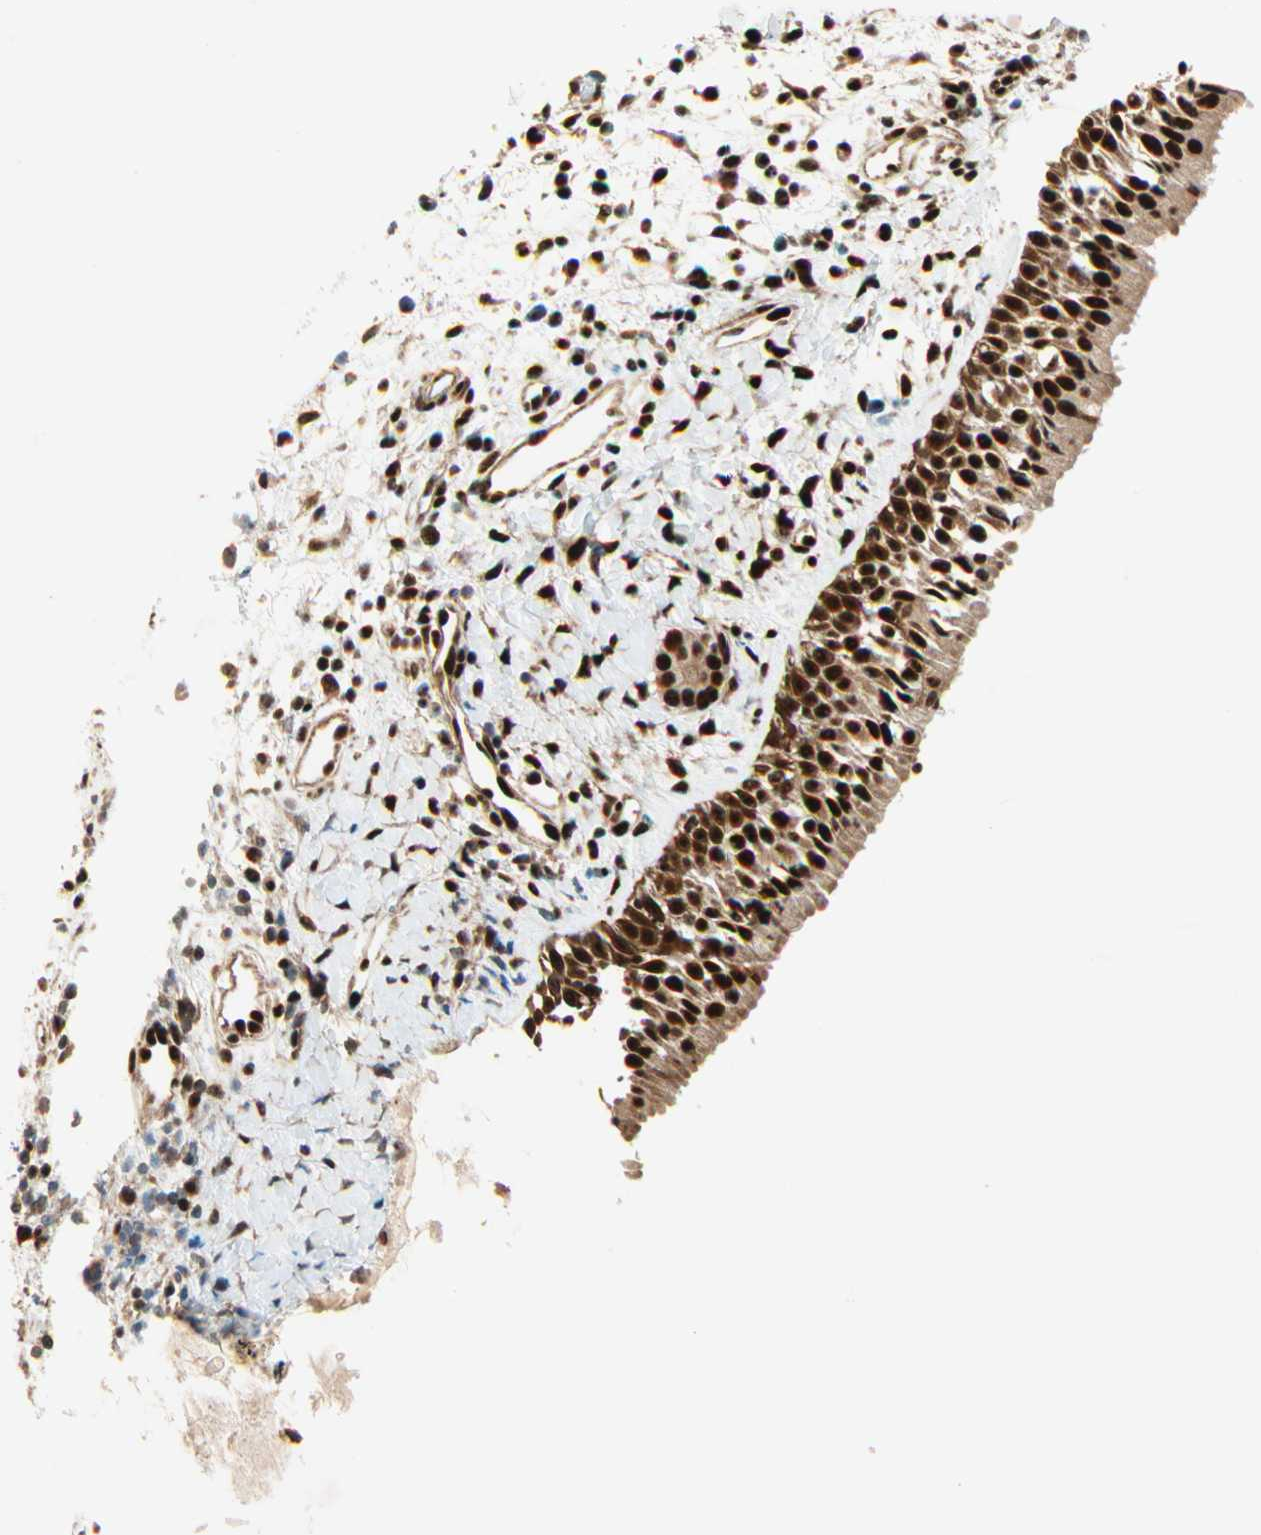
{"staining": {"intensity": "strong", "quantity": ">75%", "location": "nuclear"}, "tissue": "nasopharynx", "cell_type": "Respiratory epithelial cells", "image_type": "normal", "snomed": [{"axis": "morphology", "description": "Normal tissue, NOS"}, {"axis": "topography", "description": "Nasopharynx"}], "caption": "Immunohistochemical staining of benign nasopharynx displays high levels of strong nuclear positivity in about >75% of respiratory epithelial cells. Immunohistochemistry (ihc) stains the protein in brown and the nuclei are stained blue.", "gene": "PNPLA6", "patient": {"sex": "male", "age": 22}}